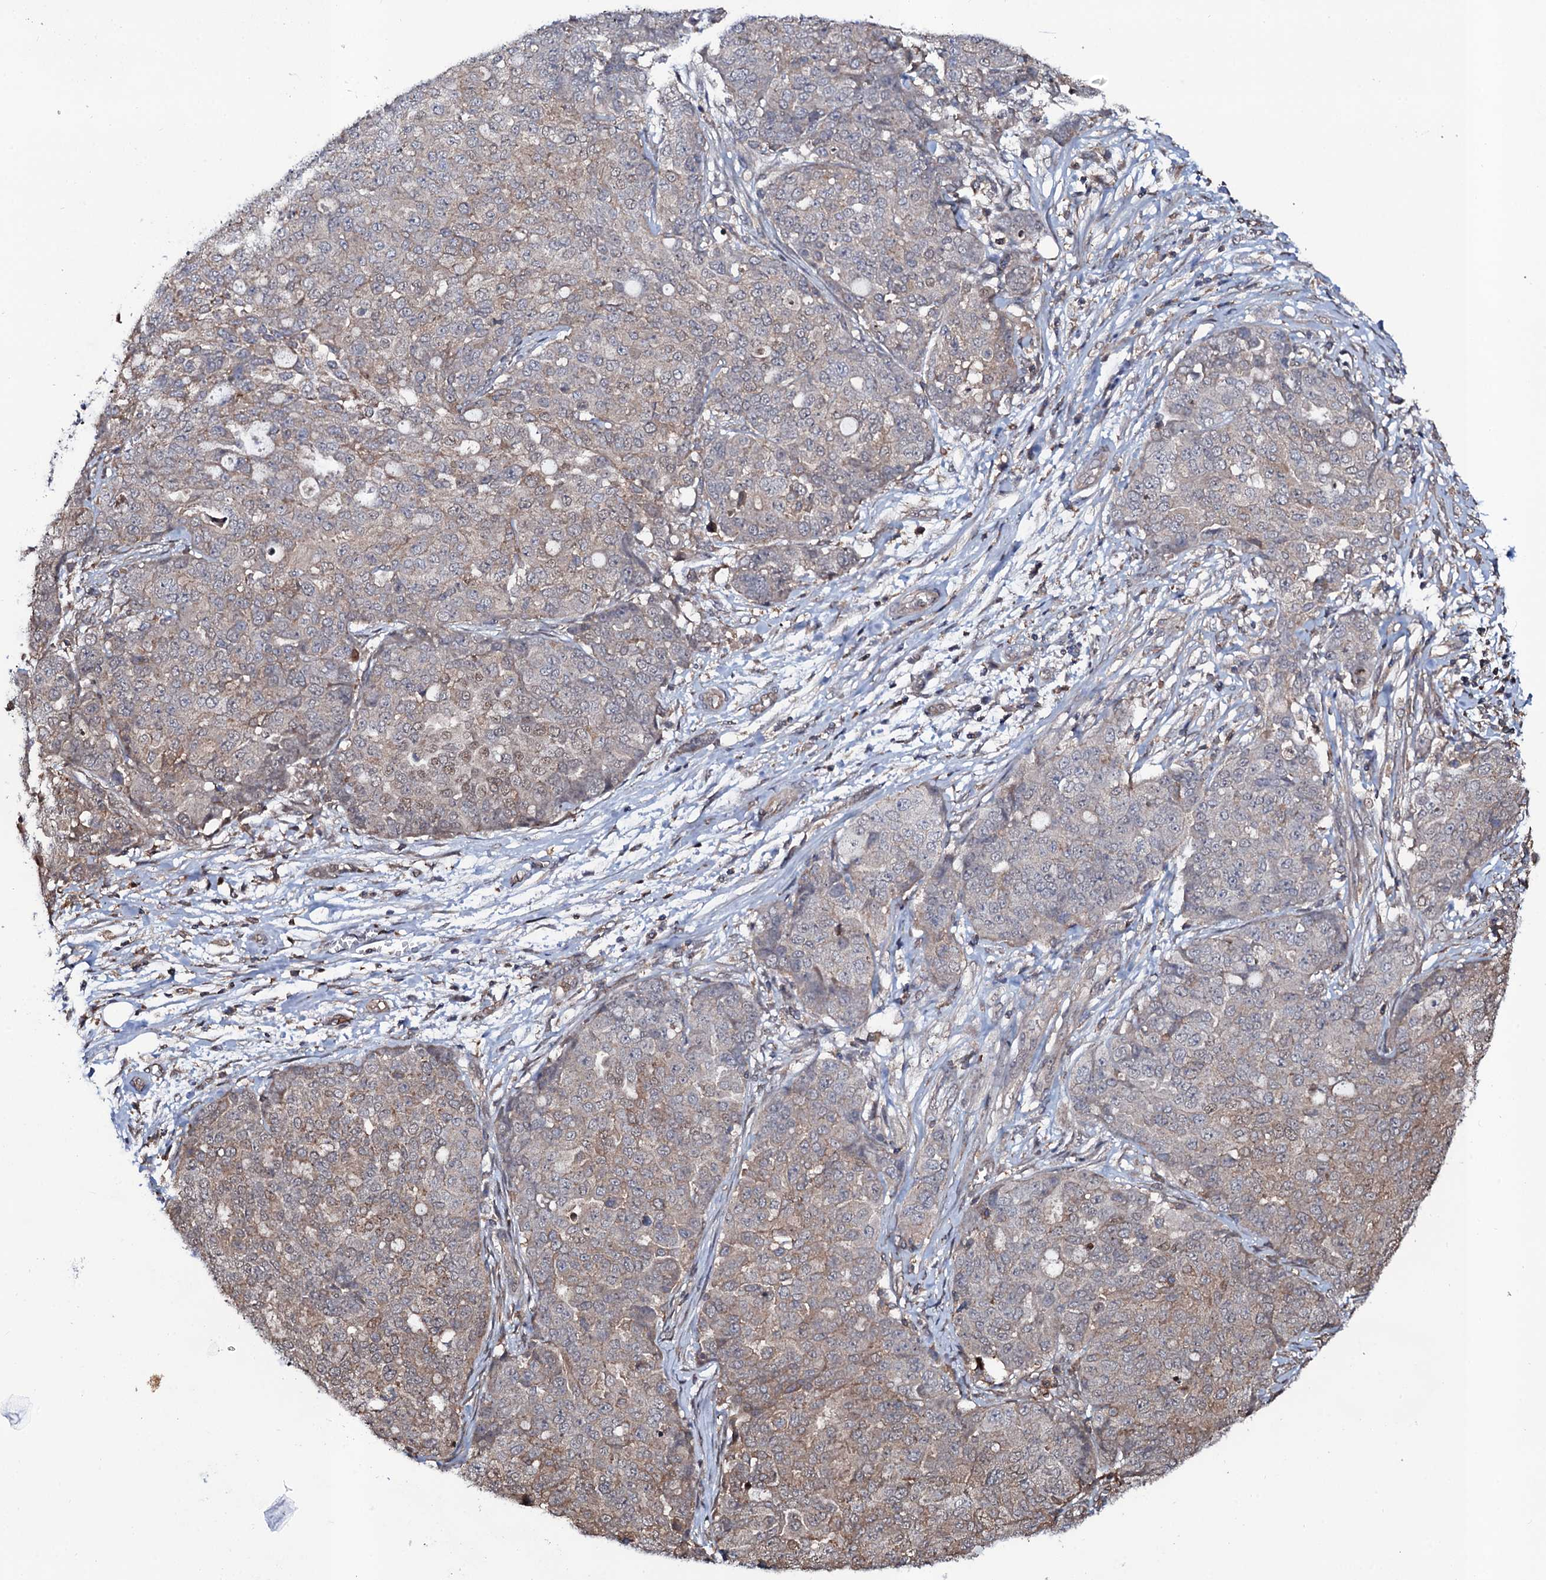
{"staining": {"intensity": "weak", "quantity": "25%-75%", "location": "cytoplasmic/membranous,nuclear"}, "tissue": "ovarian cancer", "cell_type": "Tumor cells", "image_type": "cancer", "snomed": [{"axis": "morphology", "description": "Cystadenocarcinoma, serous, NOS"}, {"axis": "topography", "description": "Soft tissue"}, {"axis": "topography", "description": "Ovary"}], "caption": "Tumor cells reveal weak cytoplasmic/membranous and nuclear expression in approximately 25%-75% of cells in ovarian cancer (serous cystadenocarcinoma).", "gene": "COG6", "patient": {"sex": "female", "age": 57}}